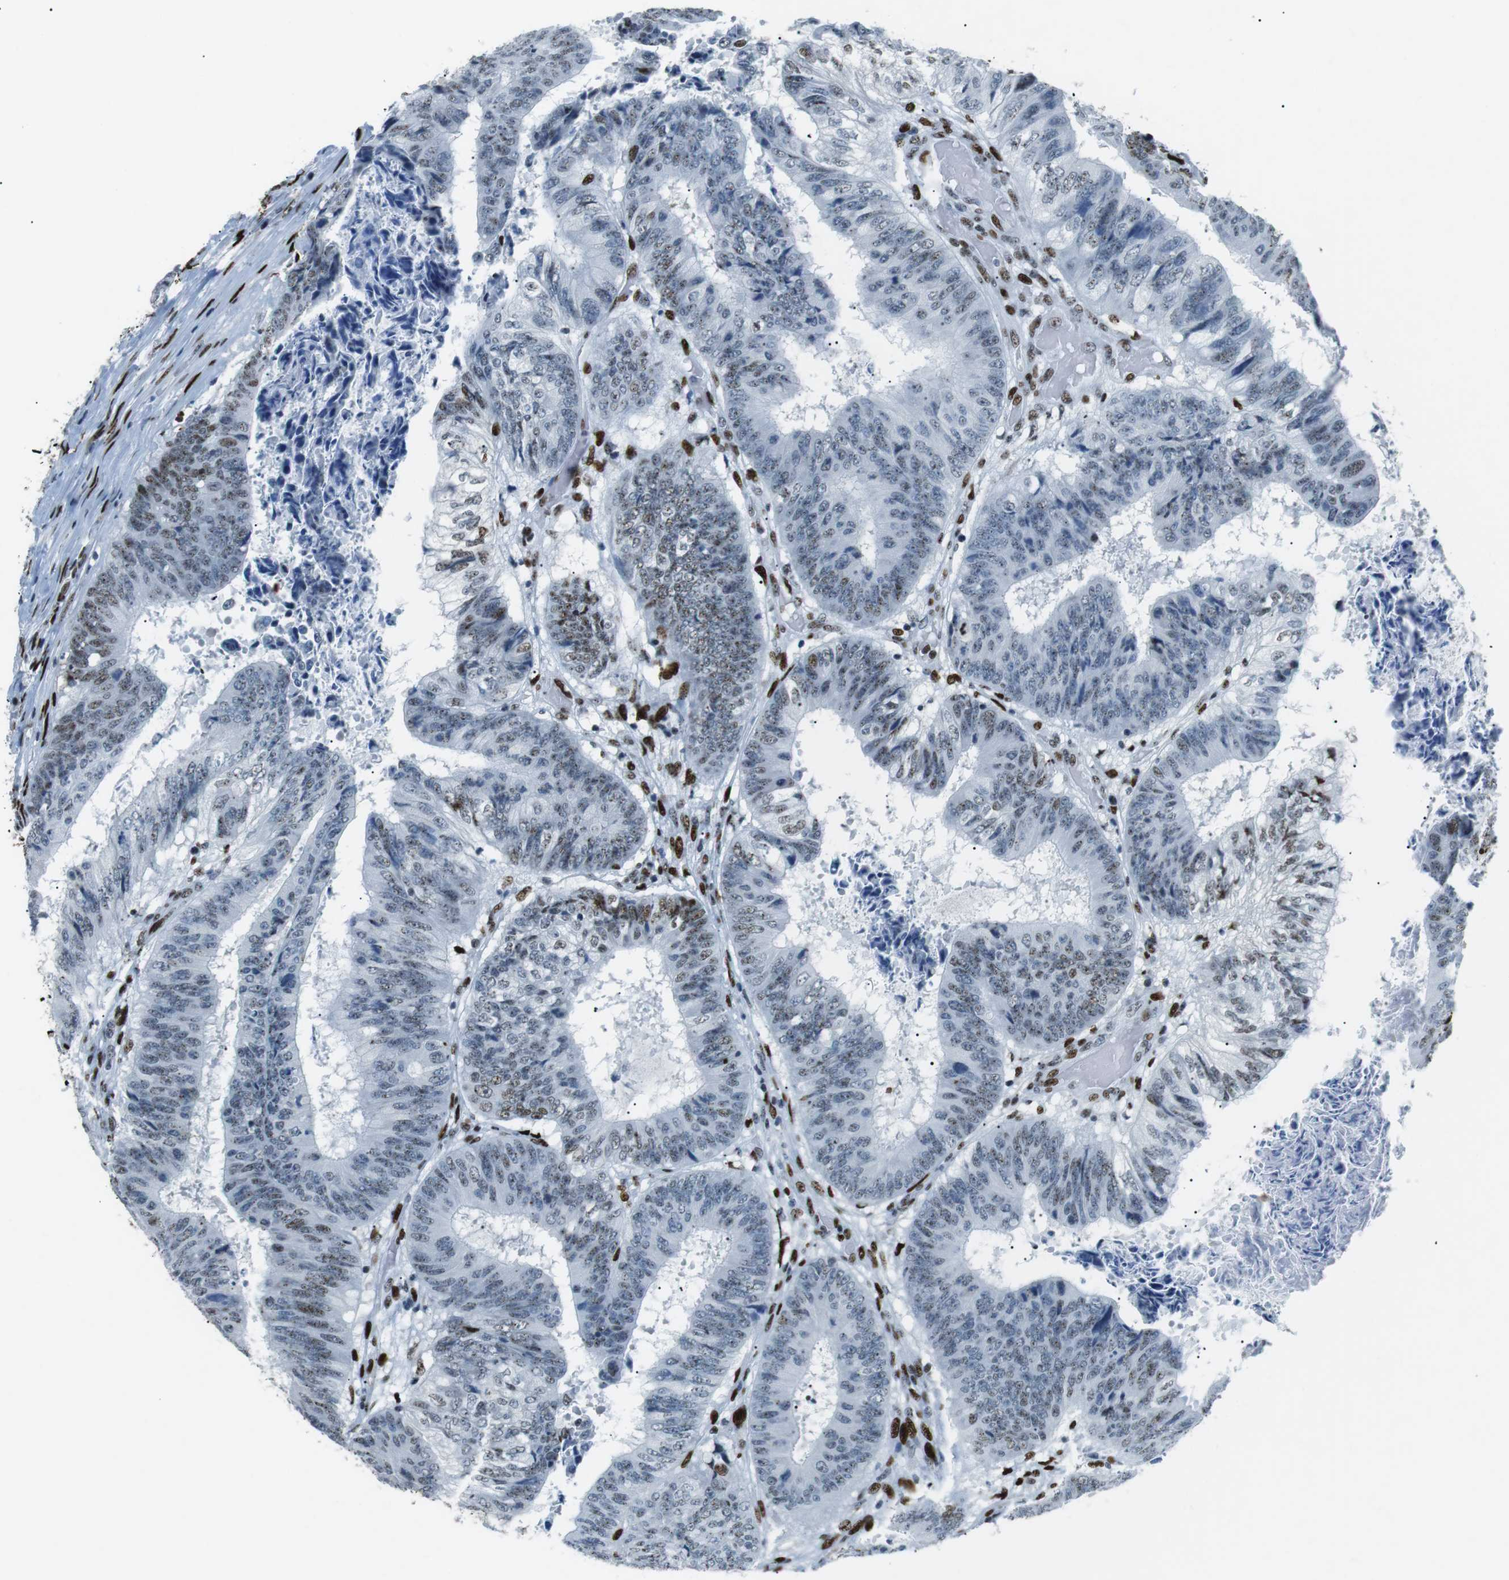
{"staining": {"intensity": "moderate", "quantity": "<25%", "location": "nuclear"}, "tissue": "colorectal cancer", "cell_type": "Tumor cells", "image_type": "cancer", "snomed": [{"axis": "morphology", "description": "Adenocarcinoma, NOS"}, {"axis": "topography", "description": "Rectum"}], "caption": "Immunohistochemistry (IHC) (DAB) staining of colorectal cancer (adenocarcinoma) demonstrates moderate nuclear protein positivity in about <25% of tumor cells. (DAB IHC, brown staining for protein, blue staining for nuclei).", "gene": "PML", "patient": {"sex": "male", "age": 72}}